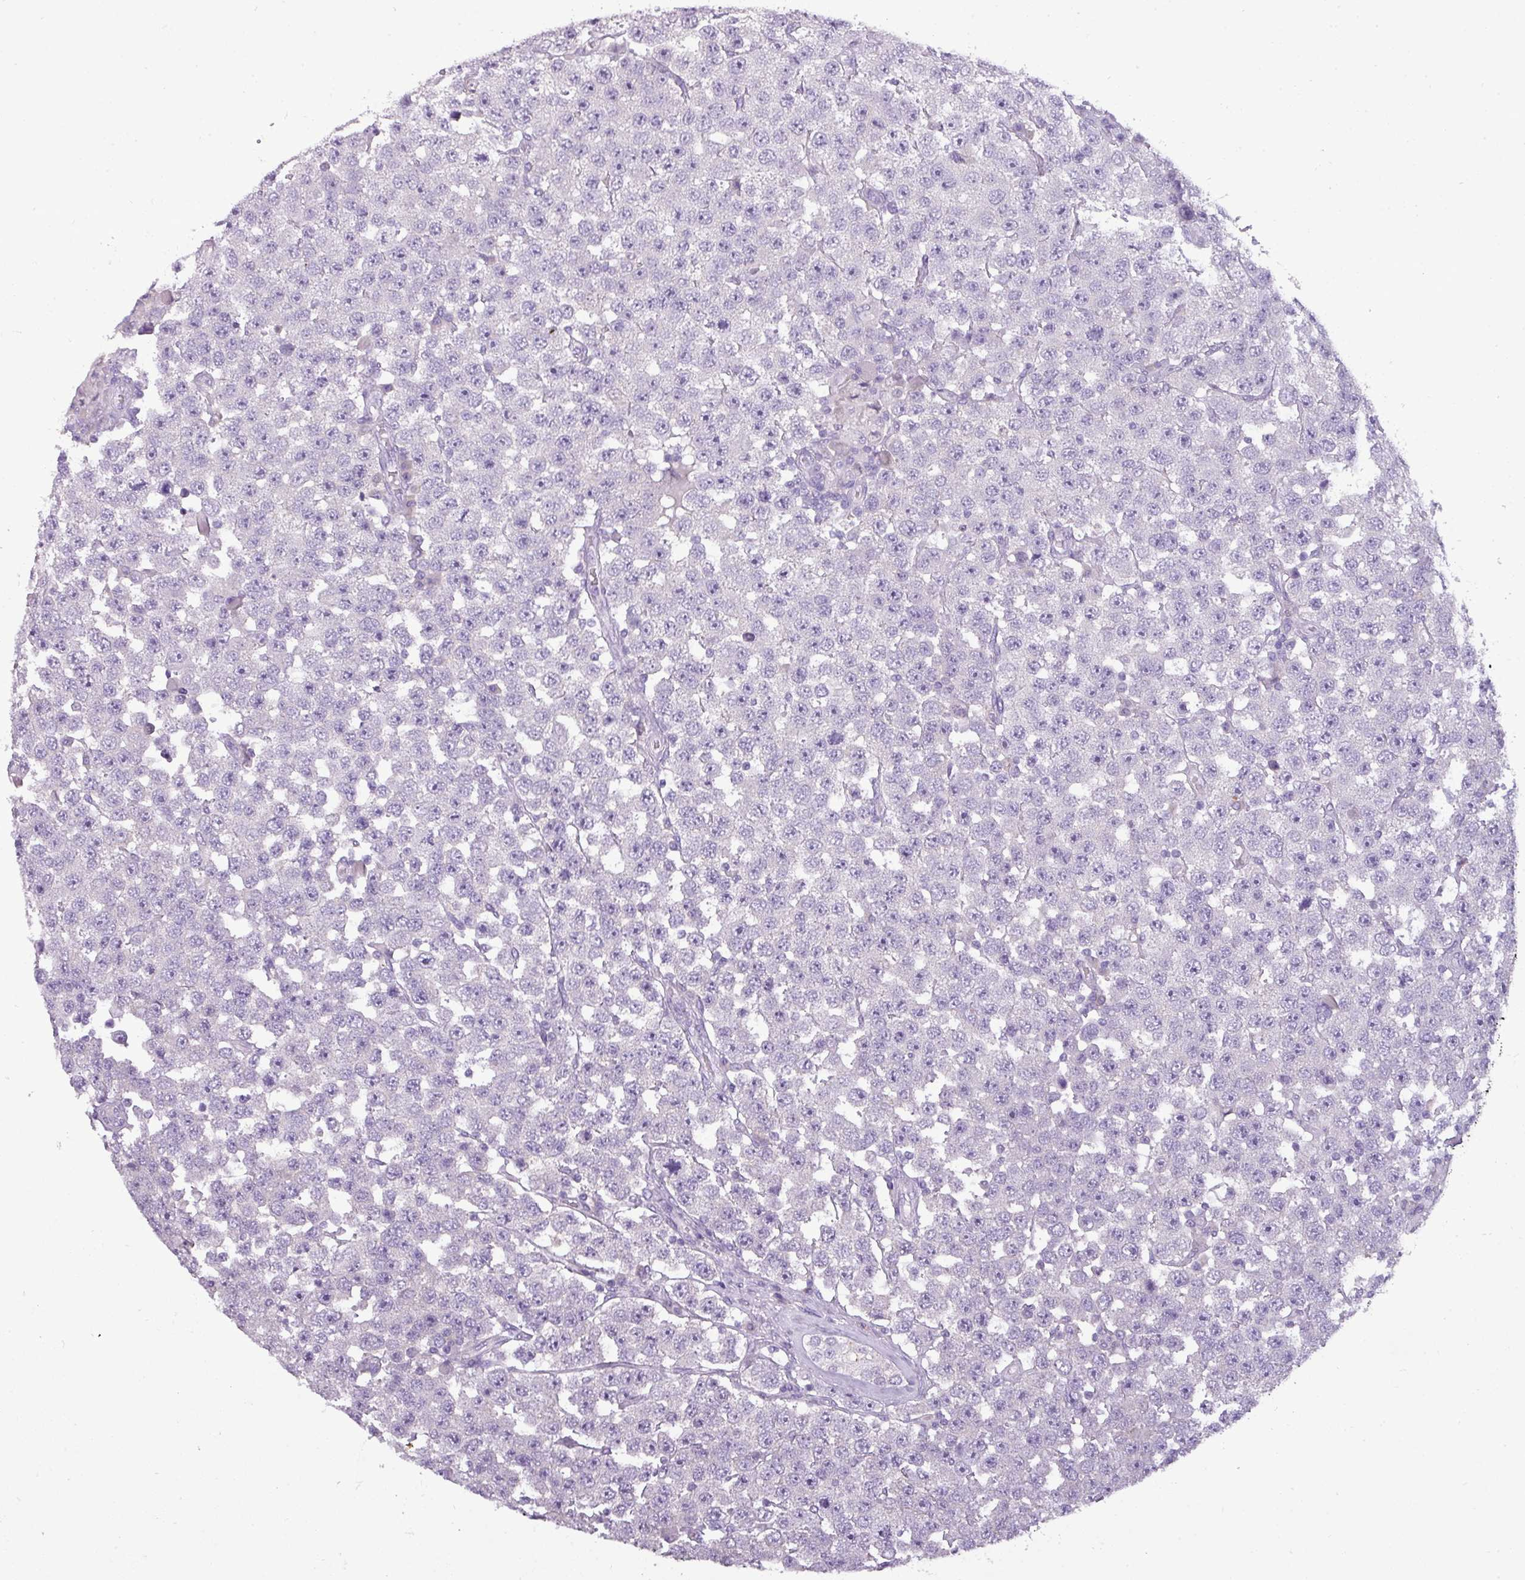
{"staining": {"intensity": "negative", "quantity": "none", "location": "none"}, "tissue": "testis cancer", "cell_type": "Tumor cells", "image_type": "cancer", "snomed": [{"axis": "morphology", "description": "Seminoma, NOS"}, {"axis": "topography", "description": "Testis"}], "caption": "Testis cancer was stained to show a protein in brown. There is no significant staining in tumor cells.", "gene": "DNAAF9", "patient": {"sex": "male", "age": 28}}